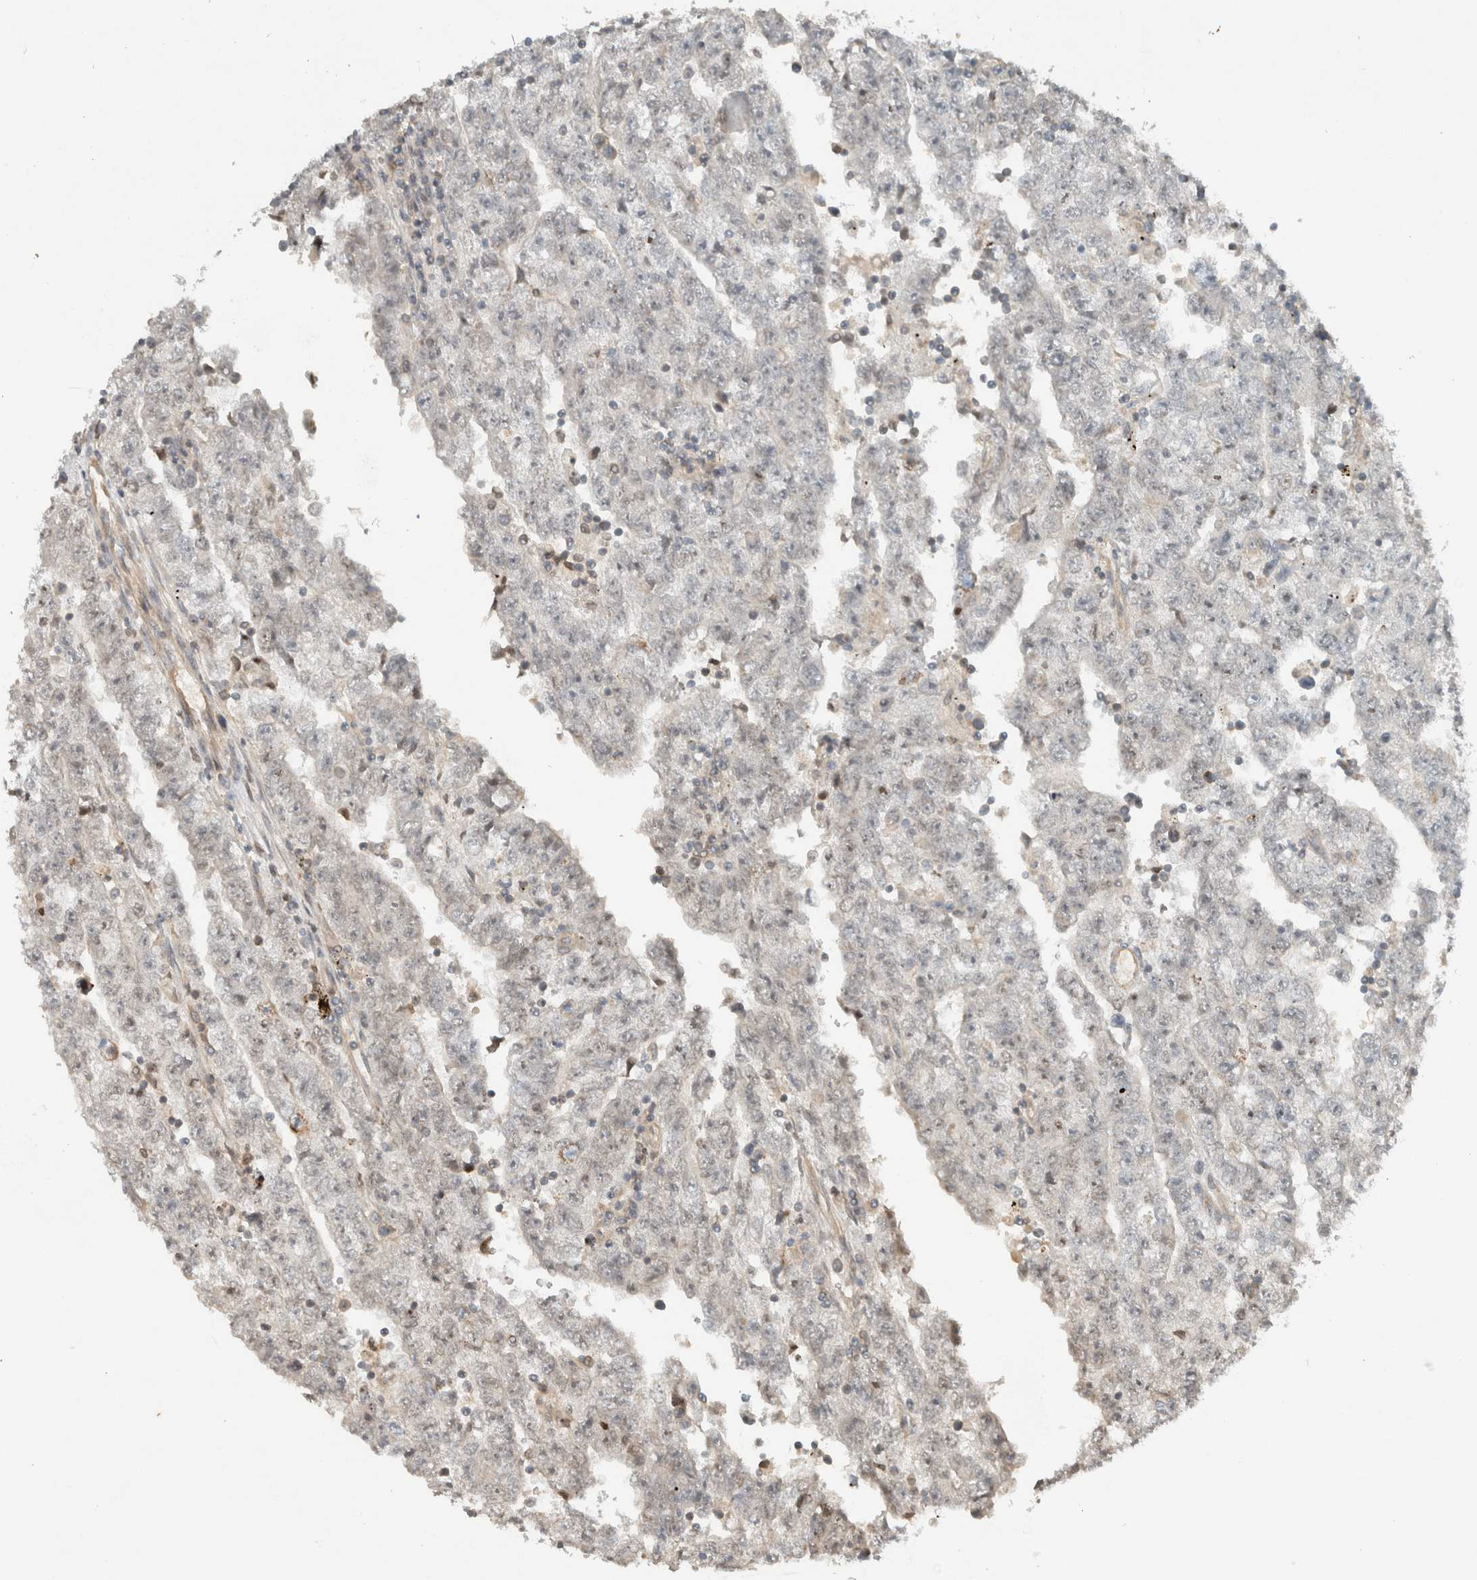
{"staining": {"intensity": "negative", "quantity": "none", "location": "none"}, "tissue": "testis cancer", "cell_type": "Tumor cells", "image_type": "cancer", "snomed": [{"axis": "morphology", "description": "Carcinoma, Embryonal, NOS"}, {"axis": "topography", "description": "Testis"}], "caption": "Protein analysis of testis embryonal carcinoma demonstrates no significant staining in tumor cells.", "gene": "CAAP1", "patient": {"sex": "male", "age": 25}}